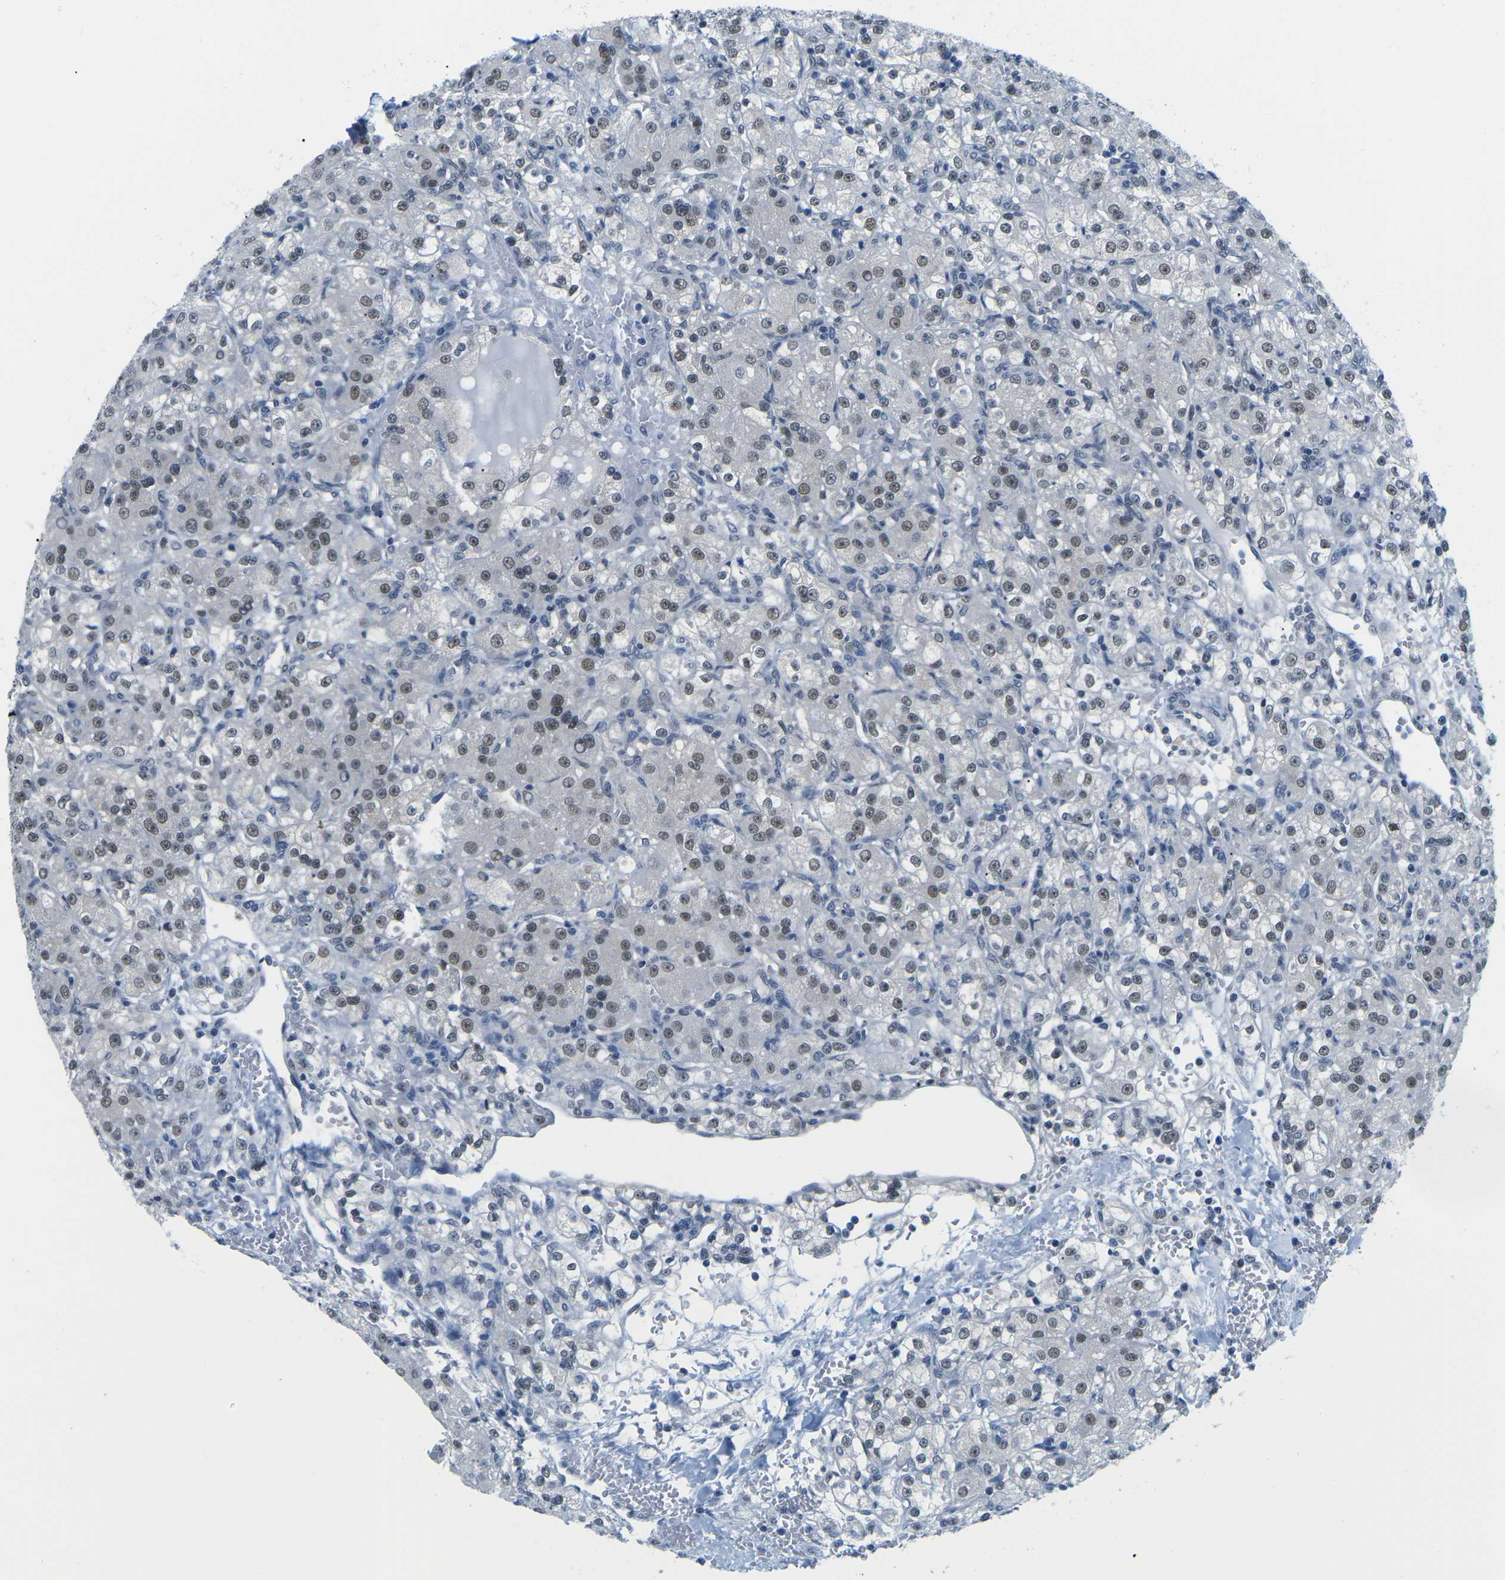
{"staining": {"intensity": "moderate", "quantity": ">75%", "location": "nuclear"}, "tissue": "renal cancer", "cell_type": "Tumor cells", "image_type": "cancer", "snomed": [{"axis": "morphology", "description": "Normal tissue, NOS"}, {"axis": "morphology", "description": "Adenocarcinoma, NOS"}, {"axis": "topography", "description": "Kidney"}], "caption": "The photomicrograph demonstrates a brown stain indicating the presence of a protein in the nuclear of tumor cells in adenocarcinoma (renal).", "gene": "UBA7", "patient": {"sex": "male", "age": 61}}